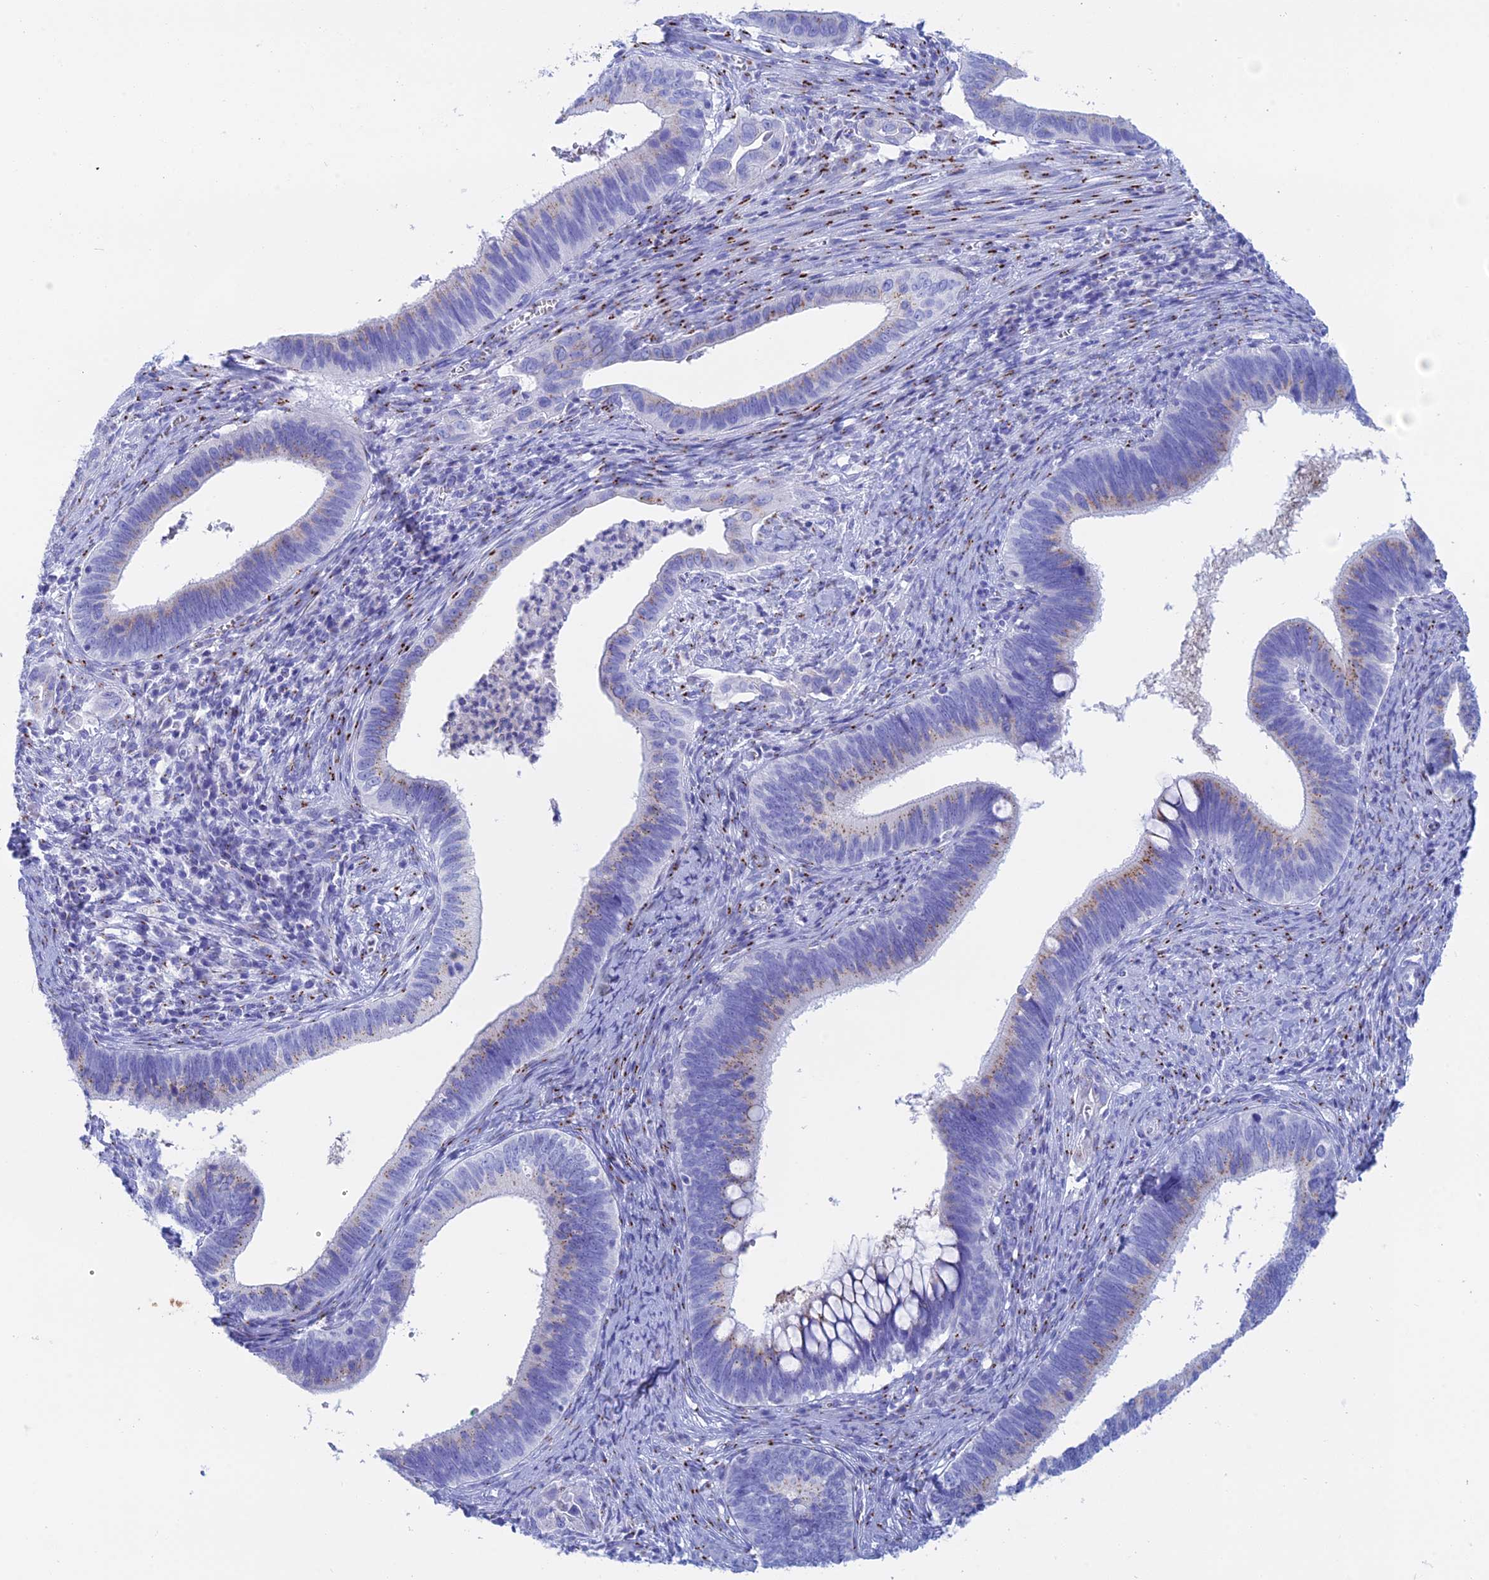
{"staining": {"intensity": "moderate", "quantity": "<25%", "location": "cytoplasmic/membranous"}, "tissue": "cervical cancer", "cell_type": "Tumor cells", "image_type": "cancer", "snomed": [{"axis": "morphology", "description": "Adenocarcinoma, NOS"}, {"axis": "topography", "description": "Cervix"}], "caption": "A high-resolution image shows immunohistochemistry (IHC) staining of cervical cancer (adenocarcinoma), which exhibits moderate cytoplasmic/membranous positivity in approximately <25% of tumor cells. Immunohistochemistry (ihc) stains the protein in brown and the nuclei are stained blue.", "gene": "ERICH4", "patient": {"sex": "female", "age": 42}}